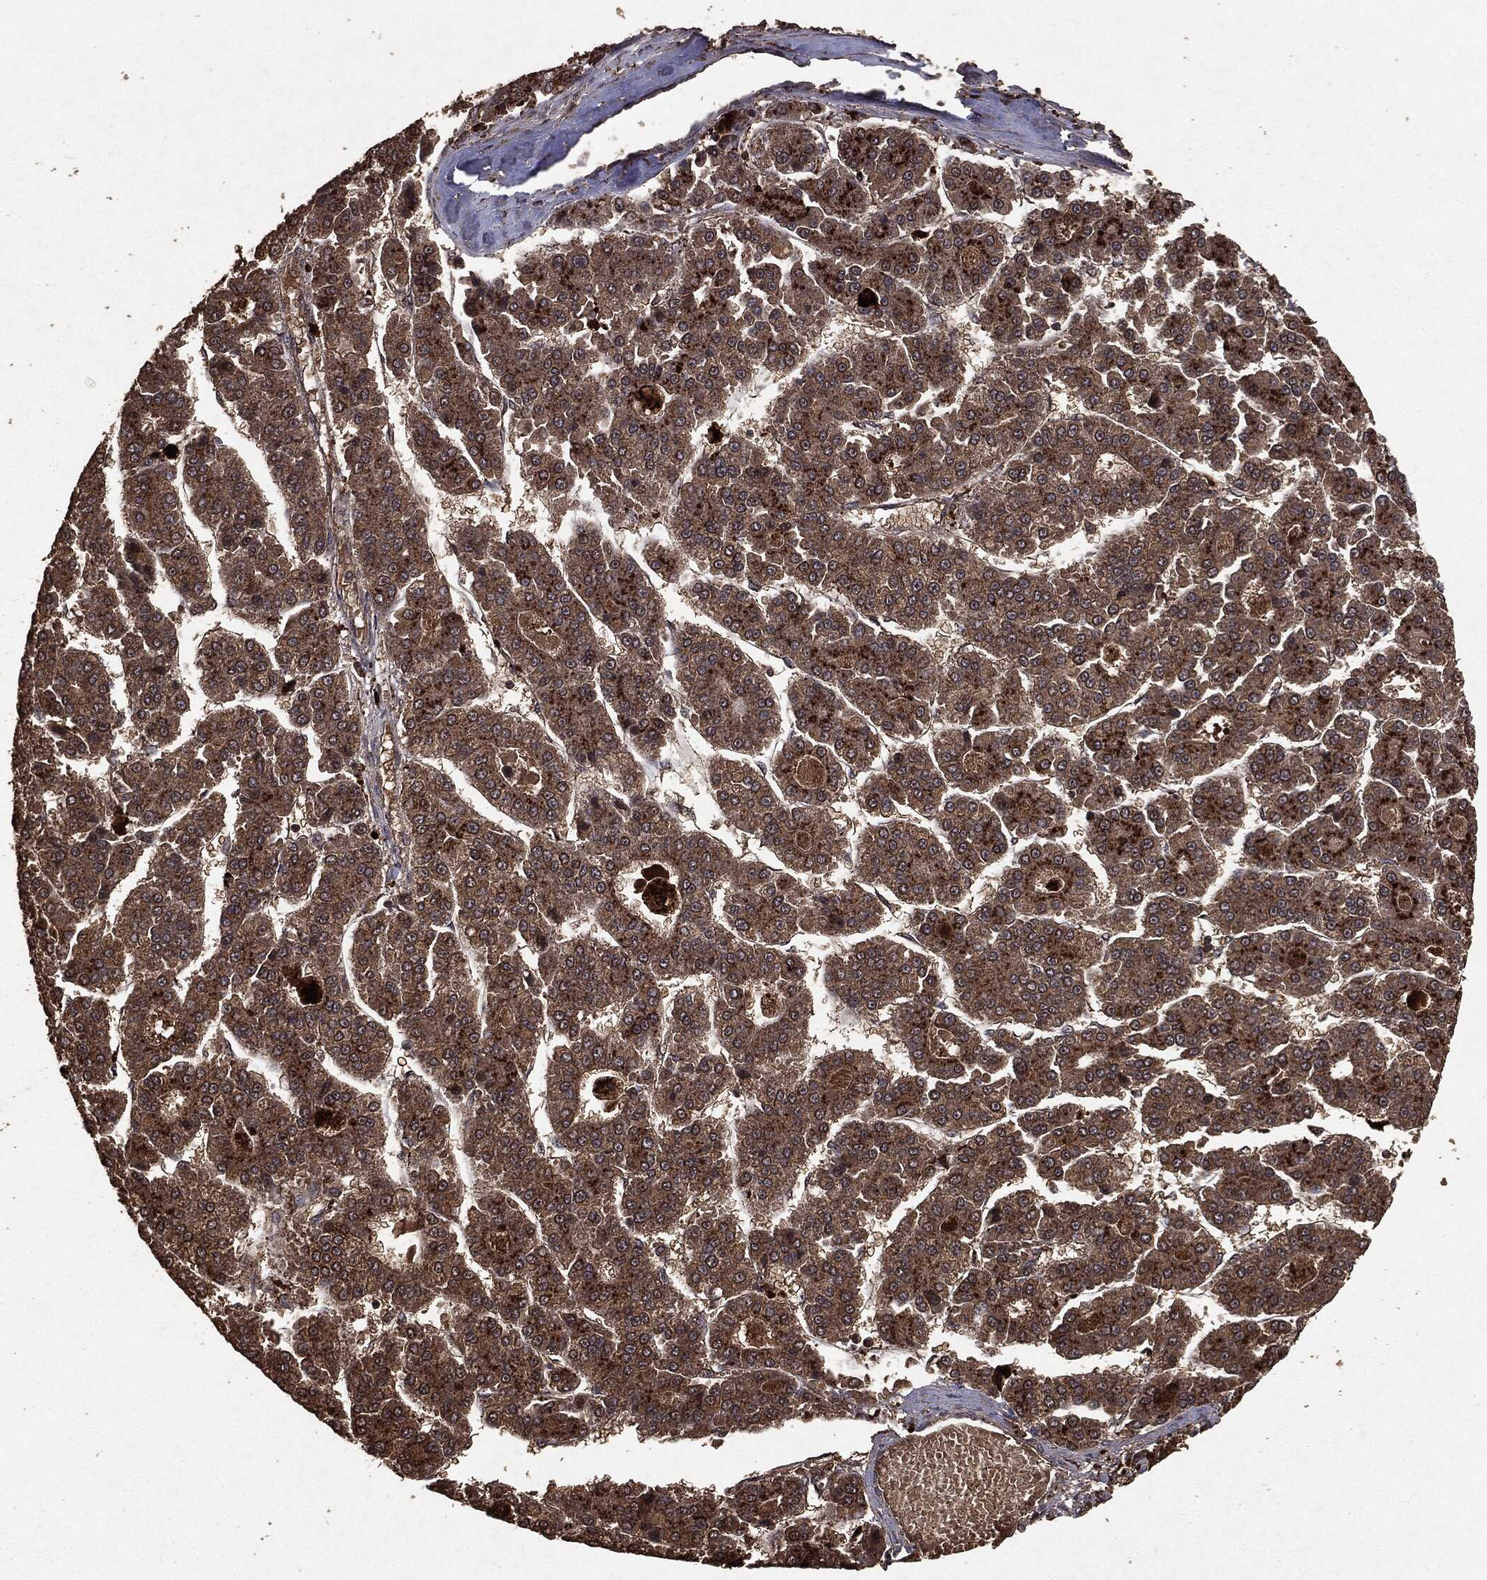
{"staining": {"intensity": "moderate", "quantity": ">75%", "location": "cytoplasmic/membranous"}, "tissue": "liver cancer", "cell_type": "Tumor cells", "image_type": "cancer", "snomed": [{"axis": "morphology", "description": "Carcinoma, Hepatocellular, NOS"}, {"axis": "topography", "description": "Liver"}], "caption": "High-power microscopy captured an immunohistochemistry (IHC) image of liver cancer (hepatocellular carcinoma), revealing moderate cytoplasmic/membranous expression in about >75% of tumor cells.", "gene": "NME1", "patient": {"sex": "male", "age": 70}}